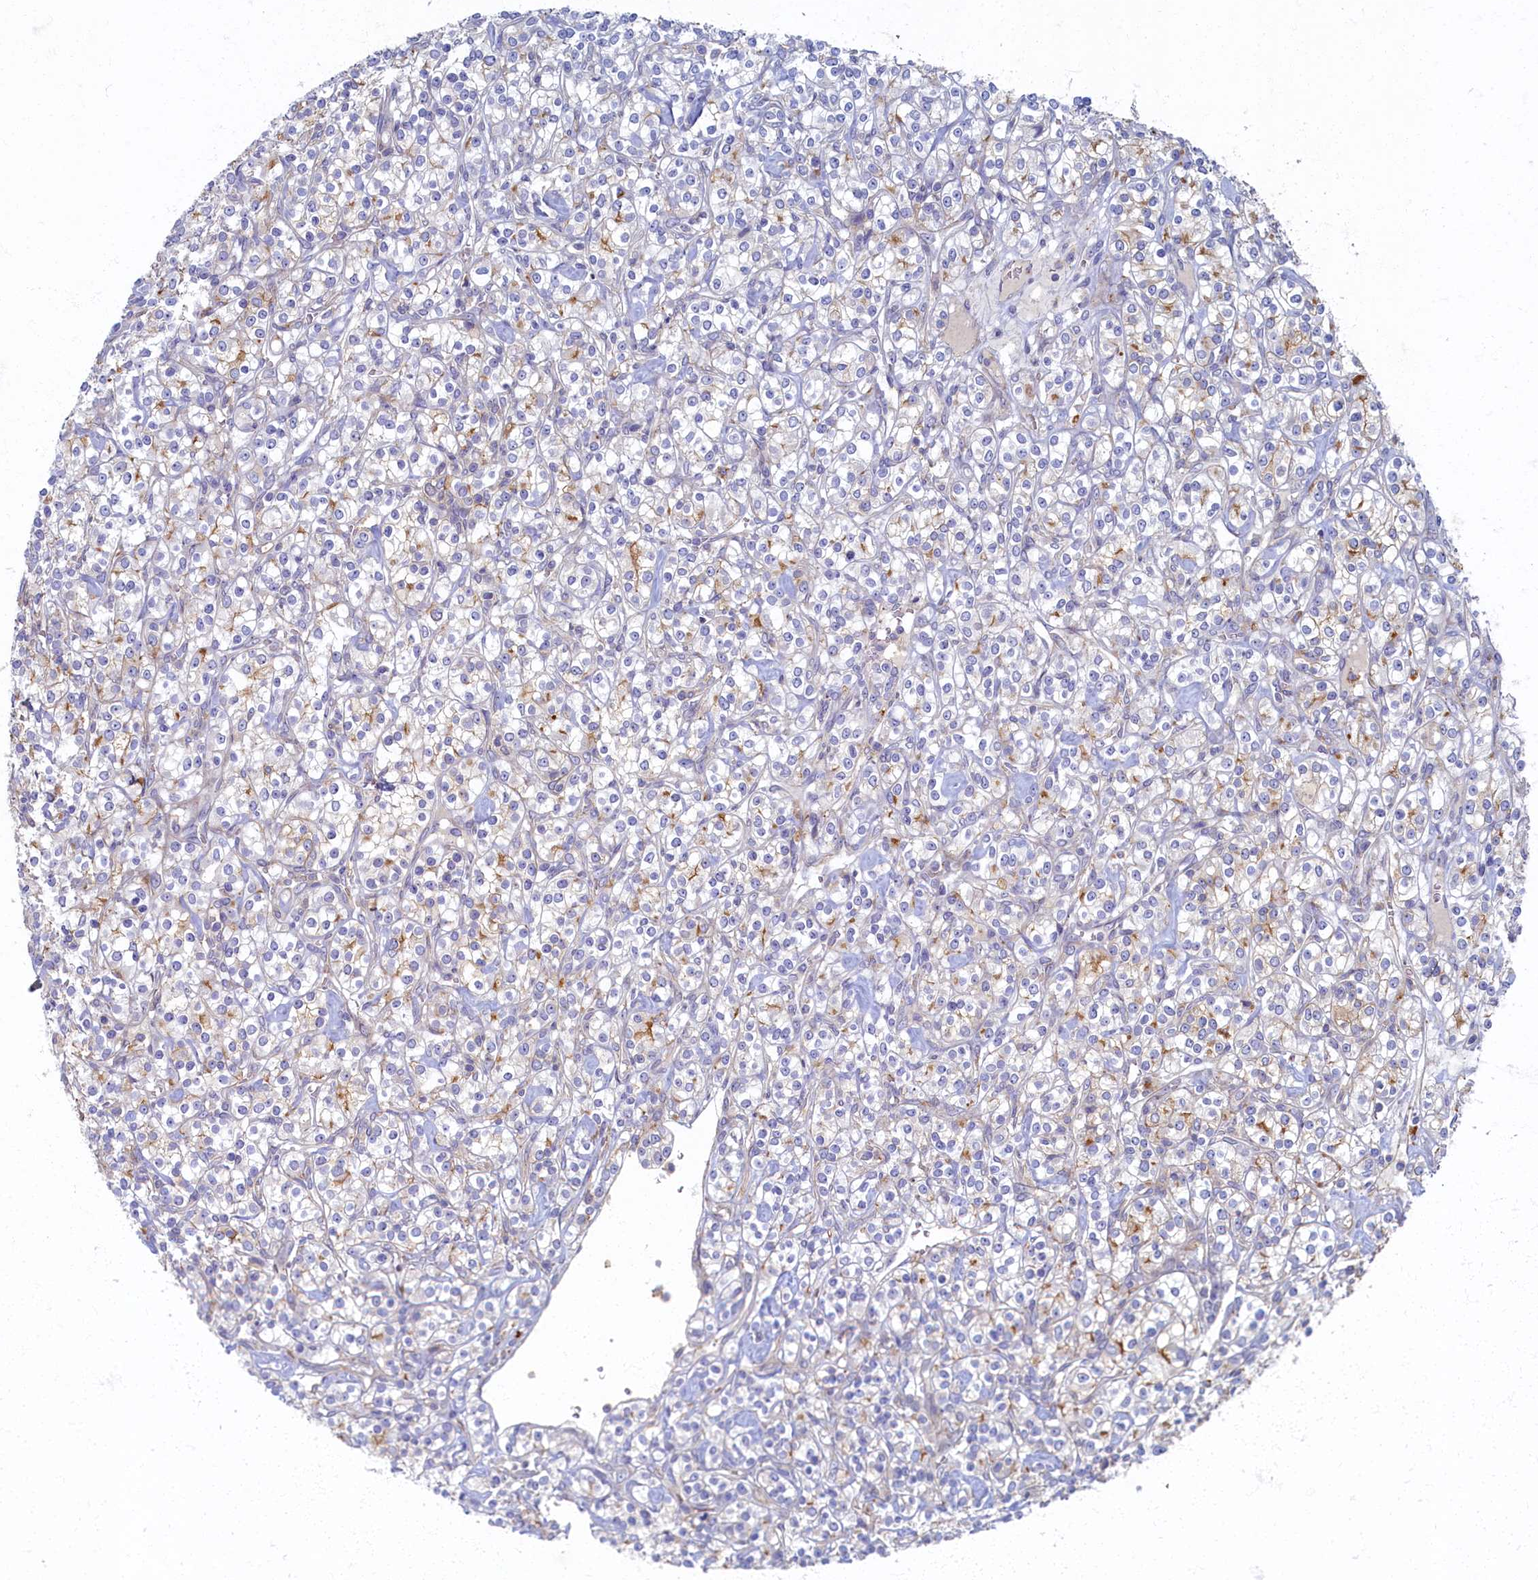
{"staining": {"intensity": "weak", "quantity": "<25%", "location": "cytoplasmic/membranous"}, "tissue": "renal cancer", "cell_type": "Tumor cells", "image_type": "cancer", "snomed": [{"axis": "morphology", "description": "Adenocarcinoma, NOS"}, {"axis": "topography", "description": "Kidney"}], "caption": "Photomicrograph shows no significant protein positivity in tumor cells of renal cancer.", "gene": "PSMG2", "patient": {"sex": "male", "age": 77}}